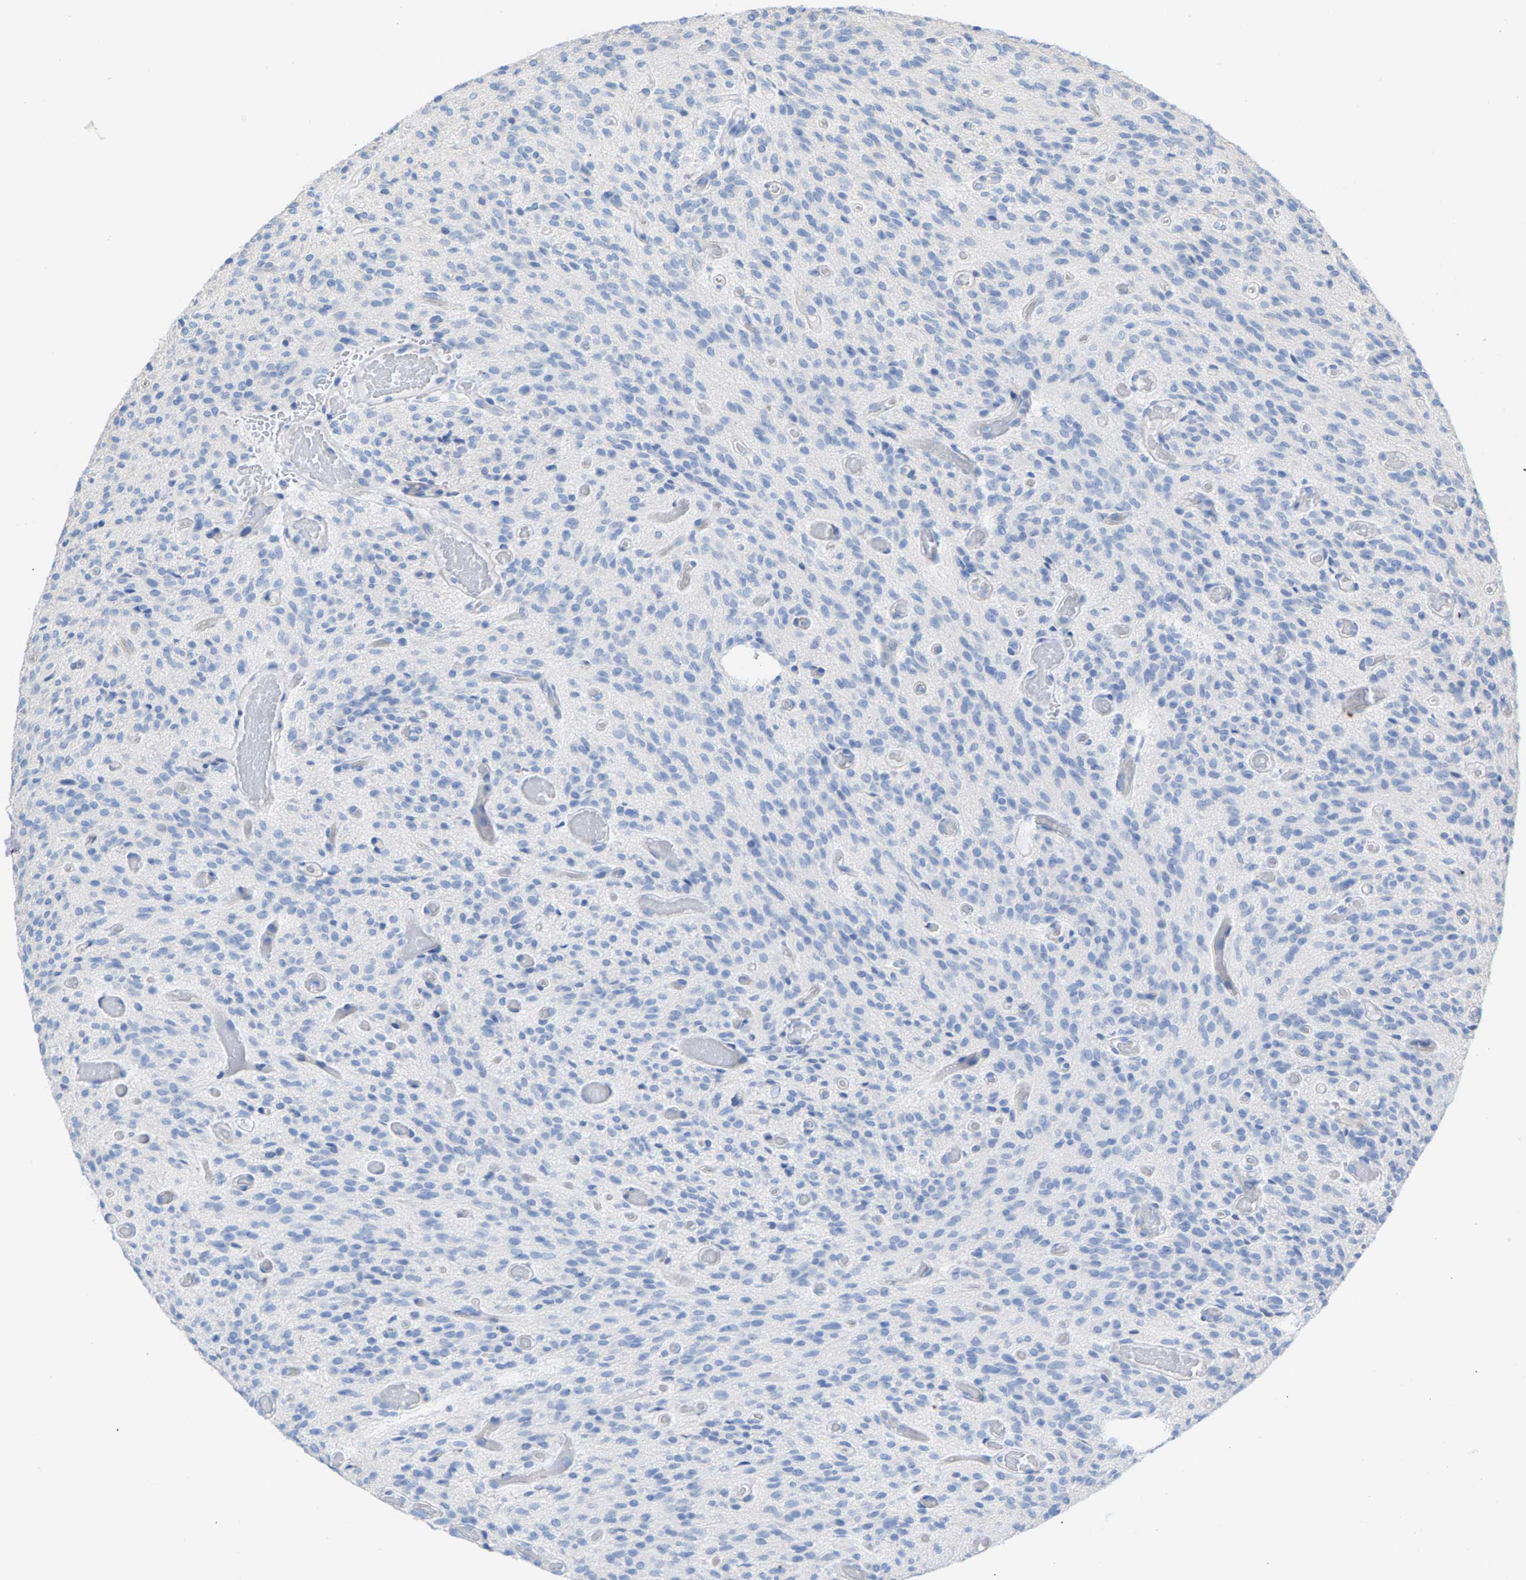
{"staining": {"intensity": "negative", "quantity": "none", "location": "none"}, "tissue": "glioma", "cell_type": "Tumor cells", "image_type": "cancer", "snomed": [{"axis": "morphology", "description": "Glioma, malignant, High grade"}, {"axis": "topography", "description": "Brain"}], "caption": "Immunohistochemistry (IHC) of glioma shows no expression in tumor cells. The staining was performed using DAB (3,3'-diaminobenzidine) to visualize the protein expression in brown, while the nuclei were stained in blue with hematoxylin (Magnification: 20x).", "gene": "CPA1", "patient": {"sex": "male", "age": 34}}